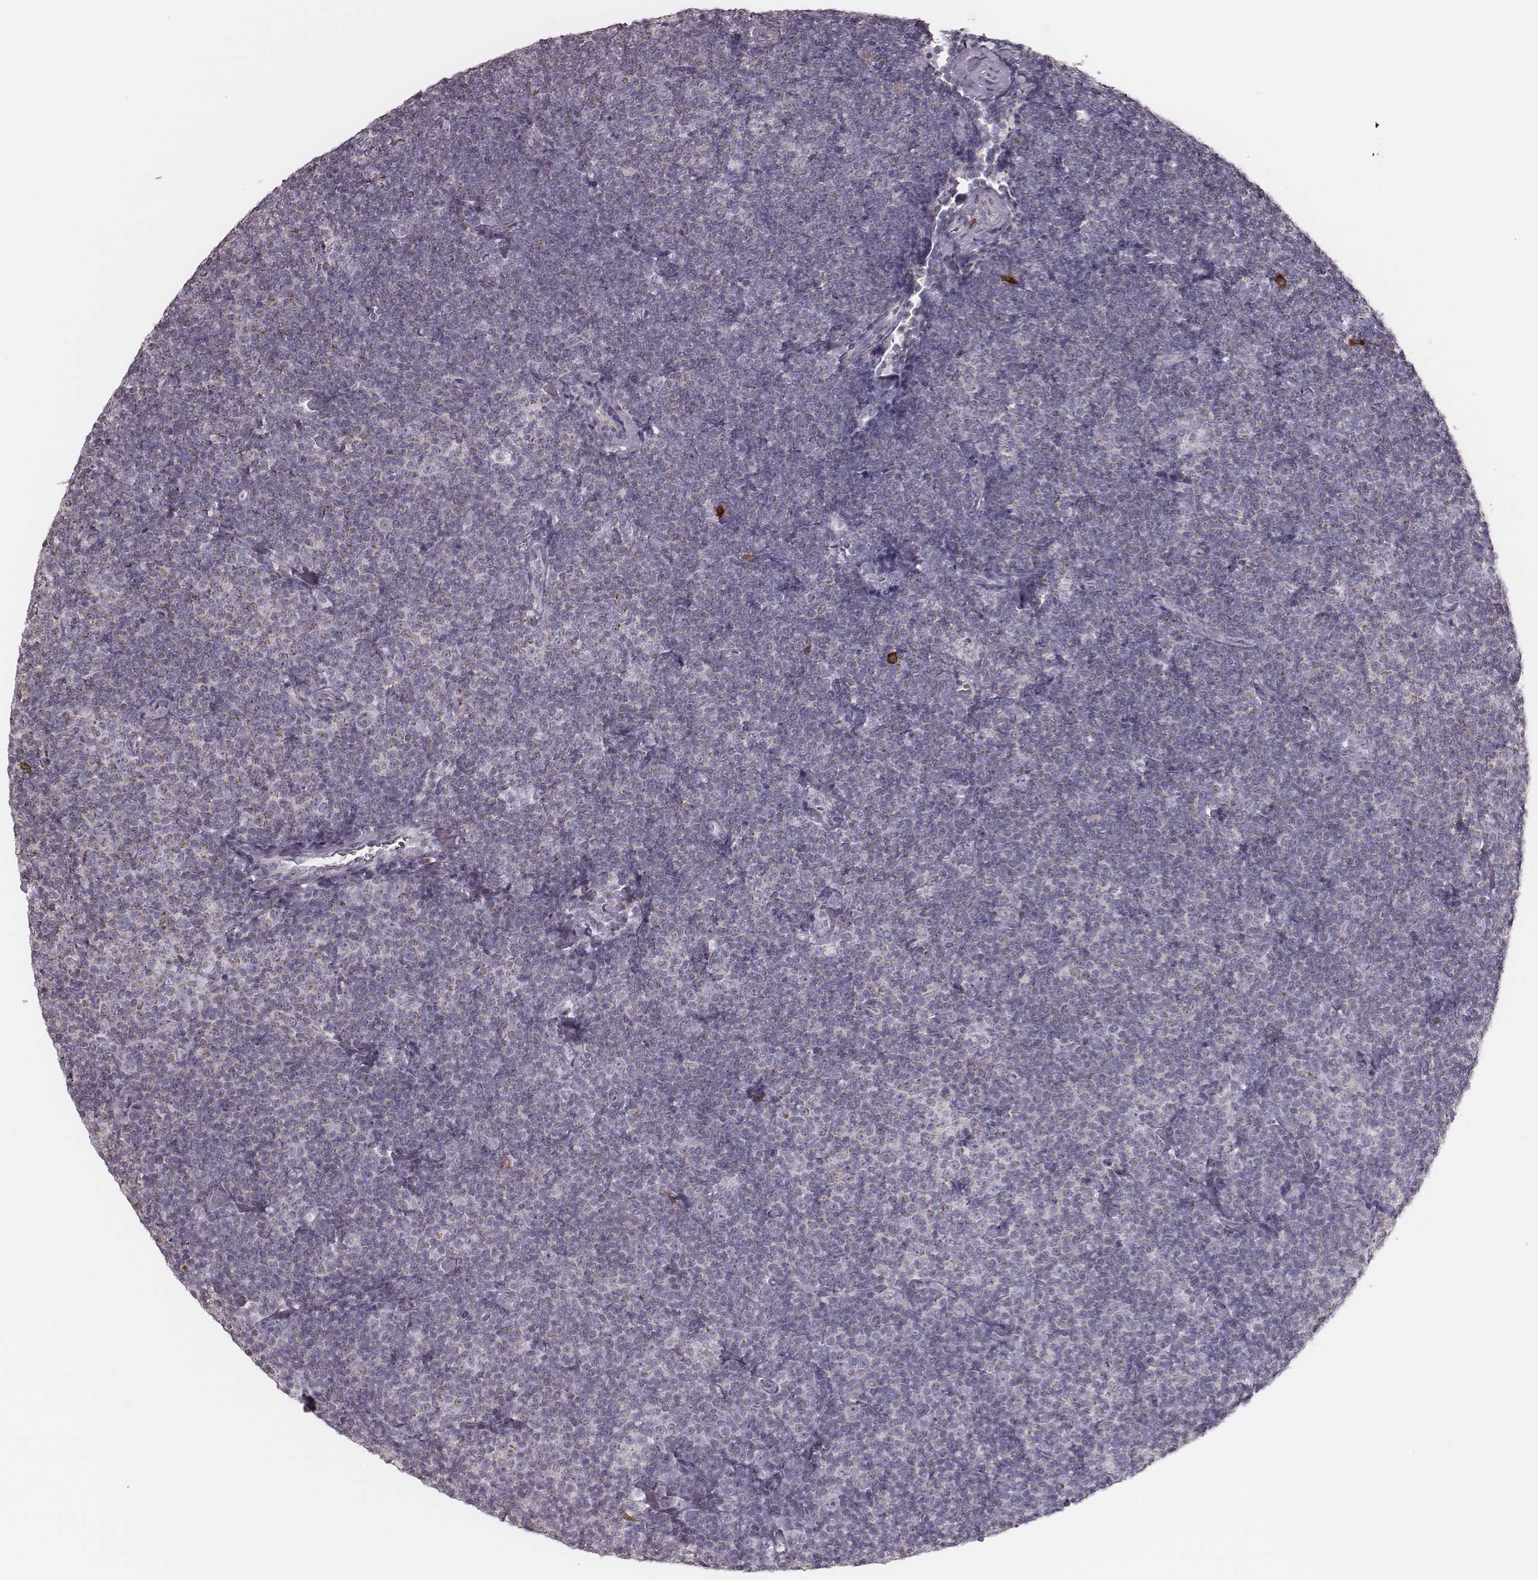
{"staining": {"intensity": "negative", "quantity": "none", "location": "none"}, "tissue": "lymphoma", "cell_type": "Tumor cells", "image_type": "cancer", "snomed": [{"axis": "morphology", "description": "Malignant lymphoma, non-Hodgkin's type, Low grade"}, {"axis": "topography", "description": "Lymph node"}], "caption": "There is no significant staining in tumor cells of malignant lymphoma, non-Hodgkin's type (low-grade).", "gene": "KIF5C", "patient": {"sex": "male", "age": 81}}